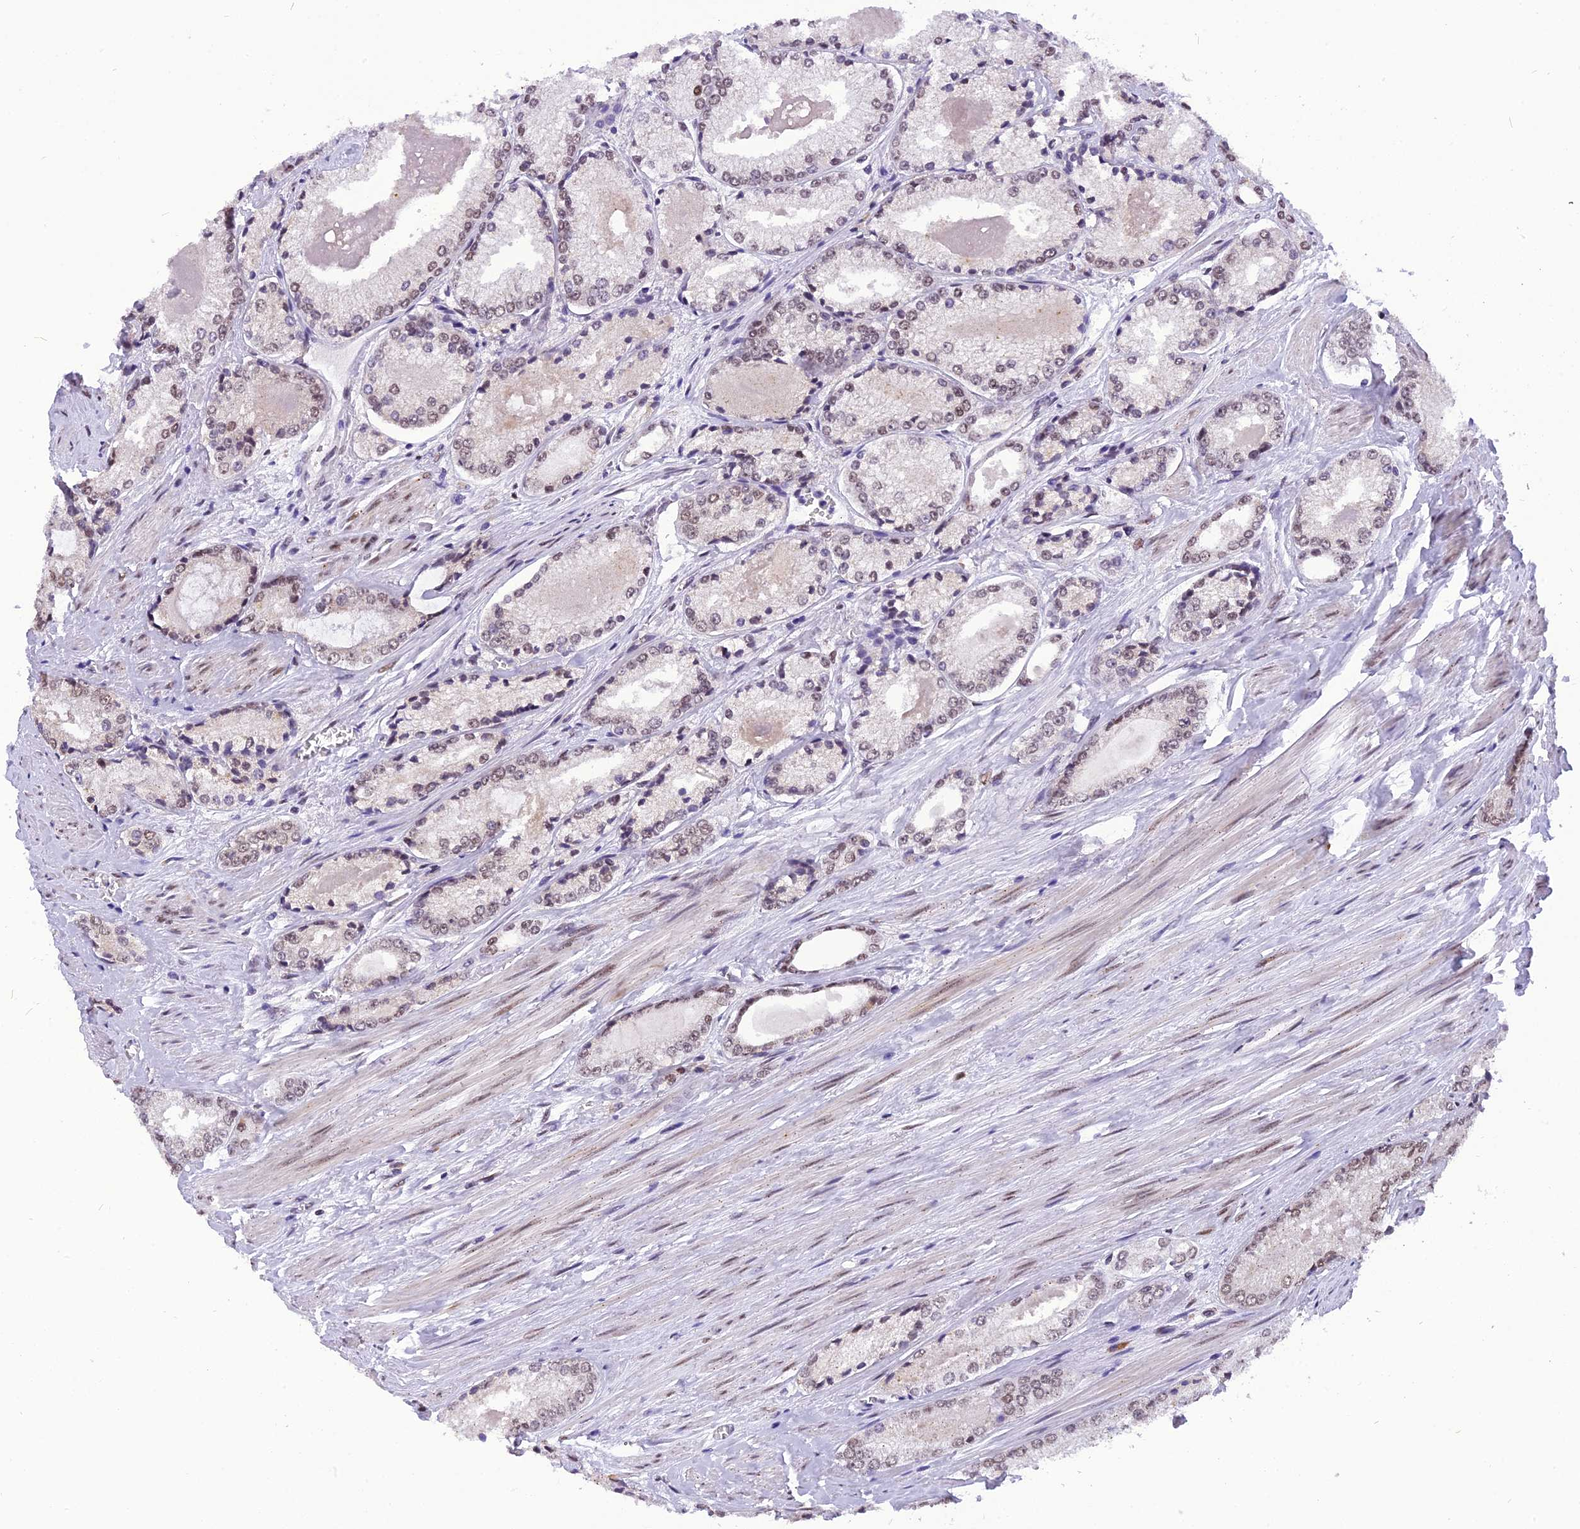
{"staining": {"intensity": "weak", "quantity": "25%-75%", "location": "nuclear"}, "tissue": "prostate cancer", "cell_type": "Tumor cells", "image_type": "cancer", "snomed": [{"axis": "morphology", "description": "Adenocarcinoma, Low grade"}, {"axis": "topography", "description": "Prostate"}], "caption": "Brown immunohistochemical staining in prostate cancer (low-grade adenocarcinoma) reveals weak nuclear expression in about 25%-75% of tumor cells.", "gene": "IRF2BP1", "patient": {"sex": "male", "age": 68}}